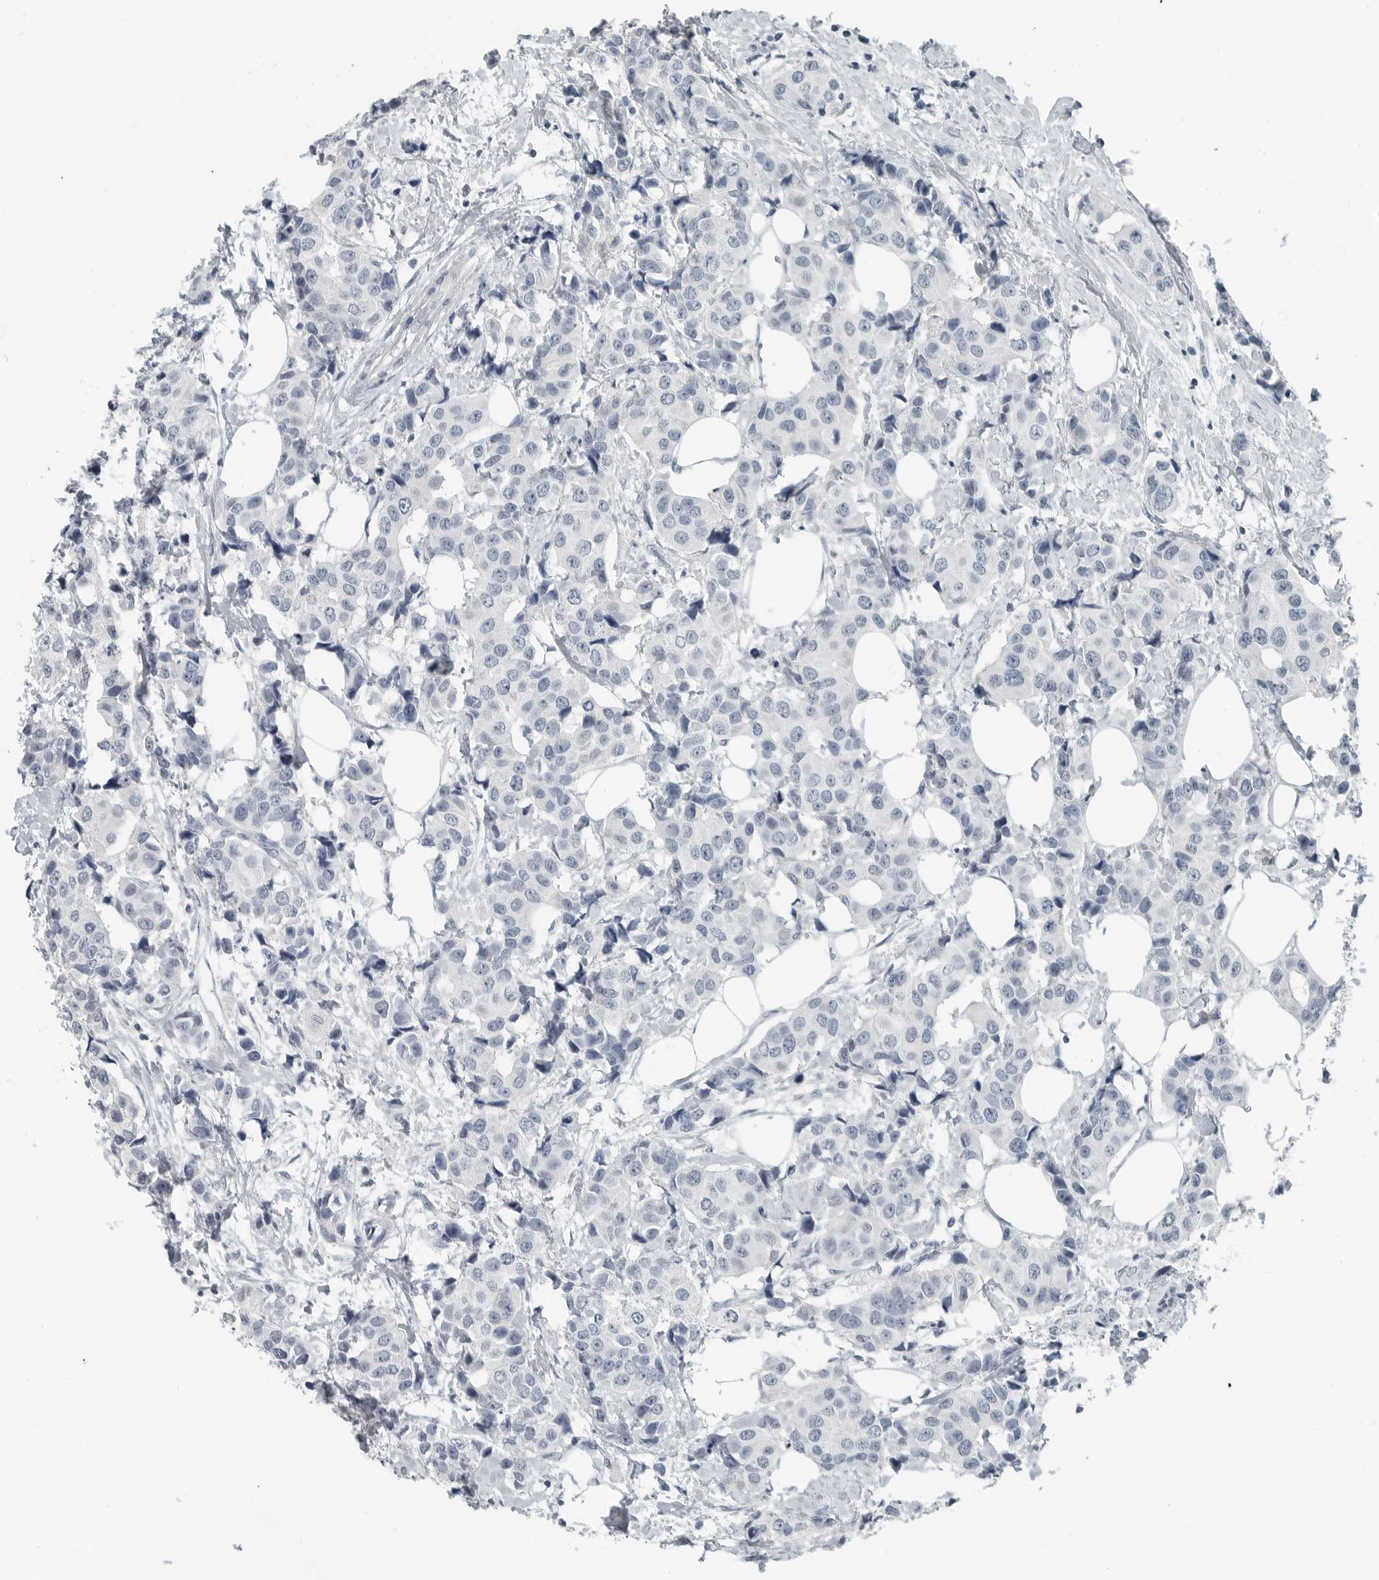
{"staining": {"intensity": "negative", "quantity": "none", "location": "none"}, "tissue": "breast cancer", "cell_type": "Tumor cells", "image_type": "cancer", "snomed": [{"axis": "morphology", "description": "Normal tissue, NOS"}, {"axis": "morphology", "description": "Duct carcinoma"}, {"axis": "topography", "description": "Breast"}], "caption": "Tumor cells show no significant protein expression in invasive ductal carcinoma (breast).", "gene": "KYAT1", "patient": {"sex": "female", "age": 39}}